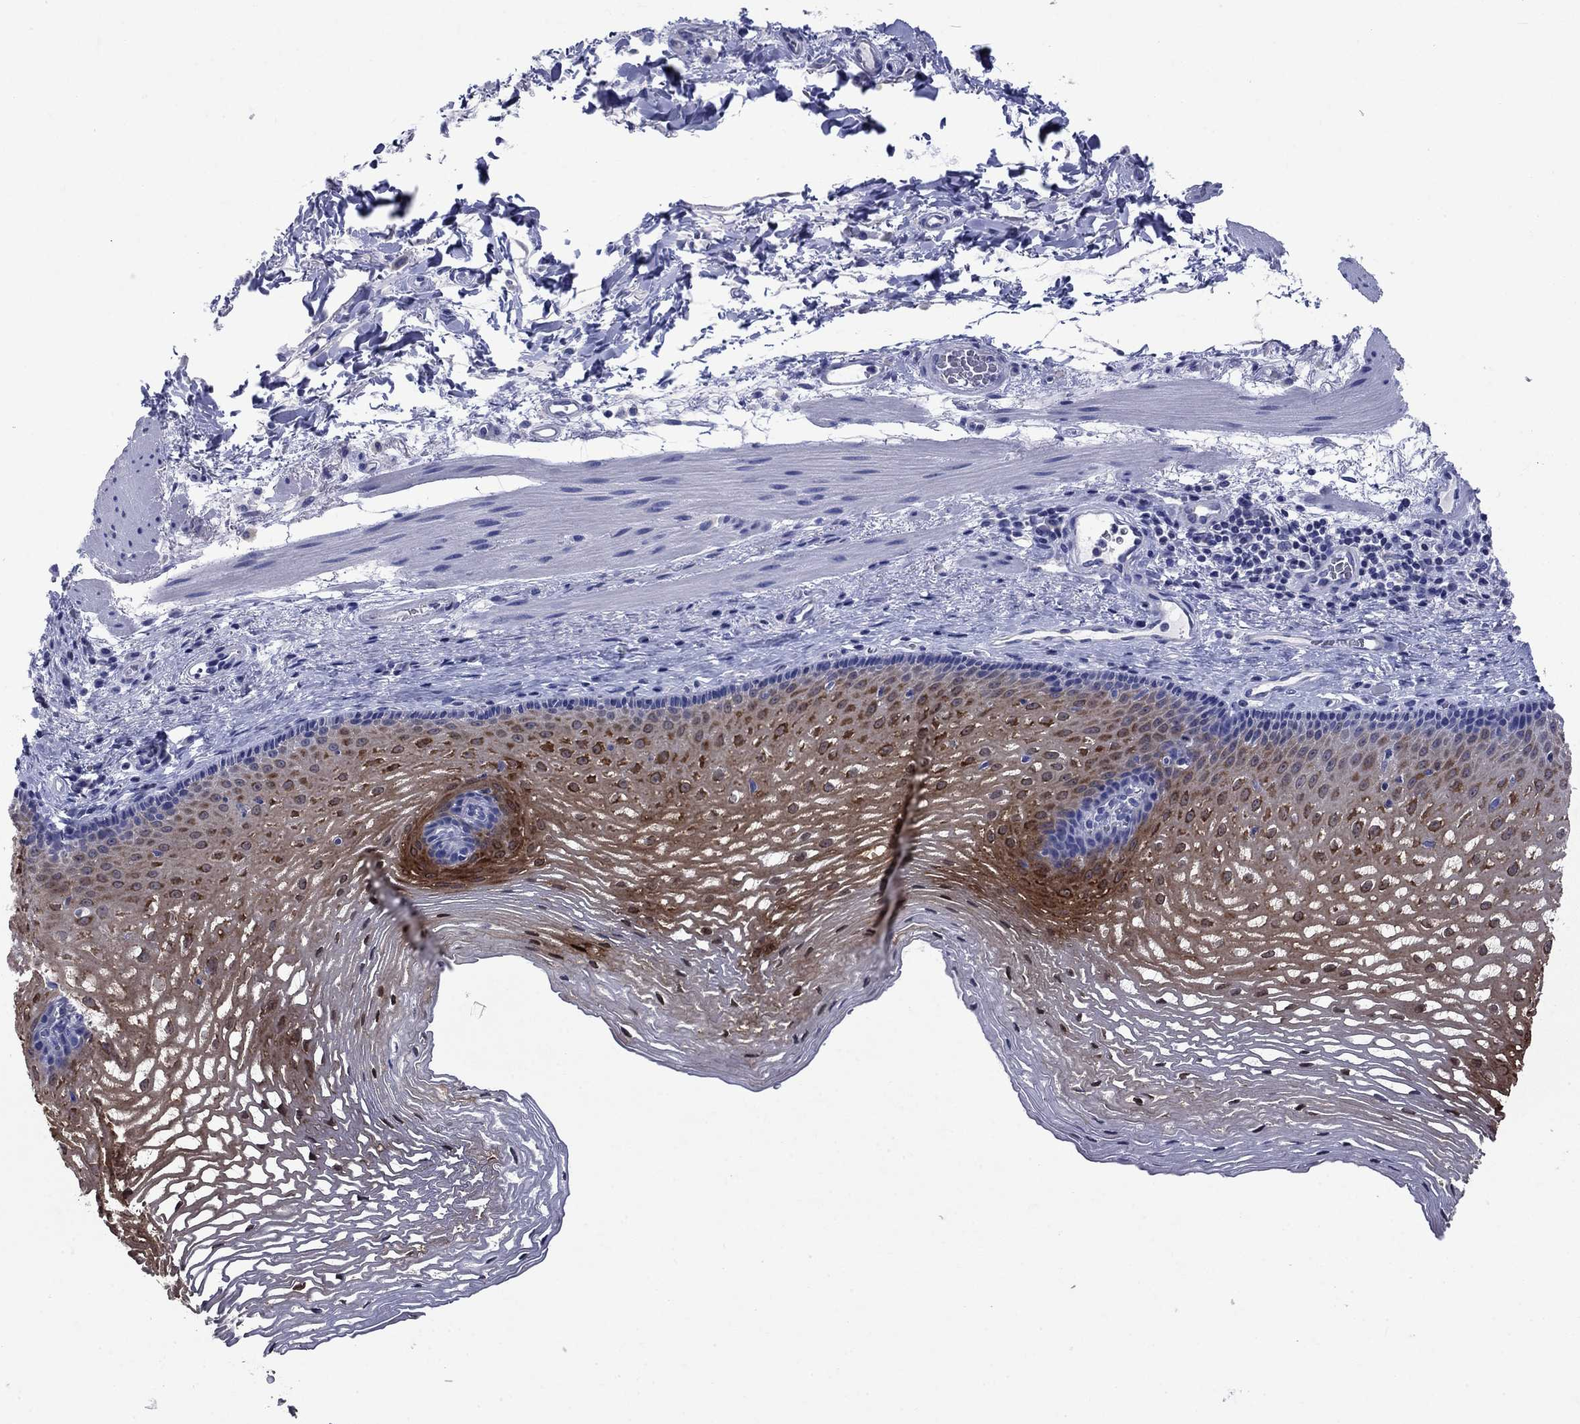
{"staining": {"intensity": "strong", "quantity": "25%-75%", "location": "cytoplasmic/membranous"}, "tissue": "esophagus", "cell_type": "Squamous epithelial cells", "image_type": "normal", "snomed": [{"axis": "morphology", "description": "Normal tissue, NOS"}, {"axis": "topography", "description": "Esophagus"}], "caption": "Protein expression by immunohistochemistry reveals strong cytoplasmic/membranous staining in approximately 25%-75% of squamous epithelial cells in unremarkable esophagus.", "gene": "SULT2B1", "patient": {"sex": "male", "age": 76}}